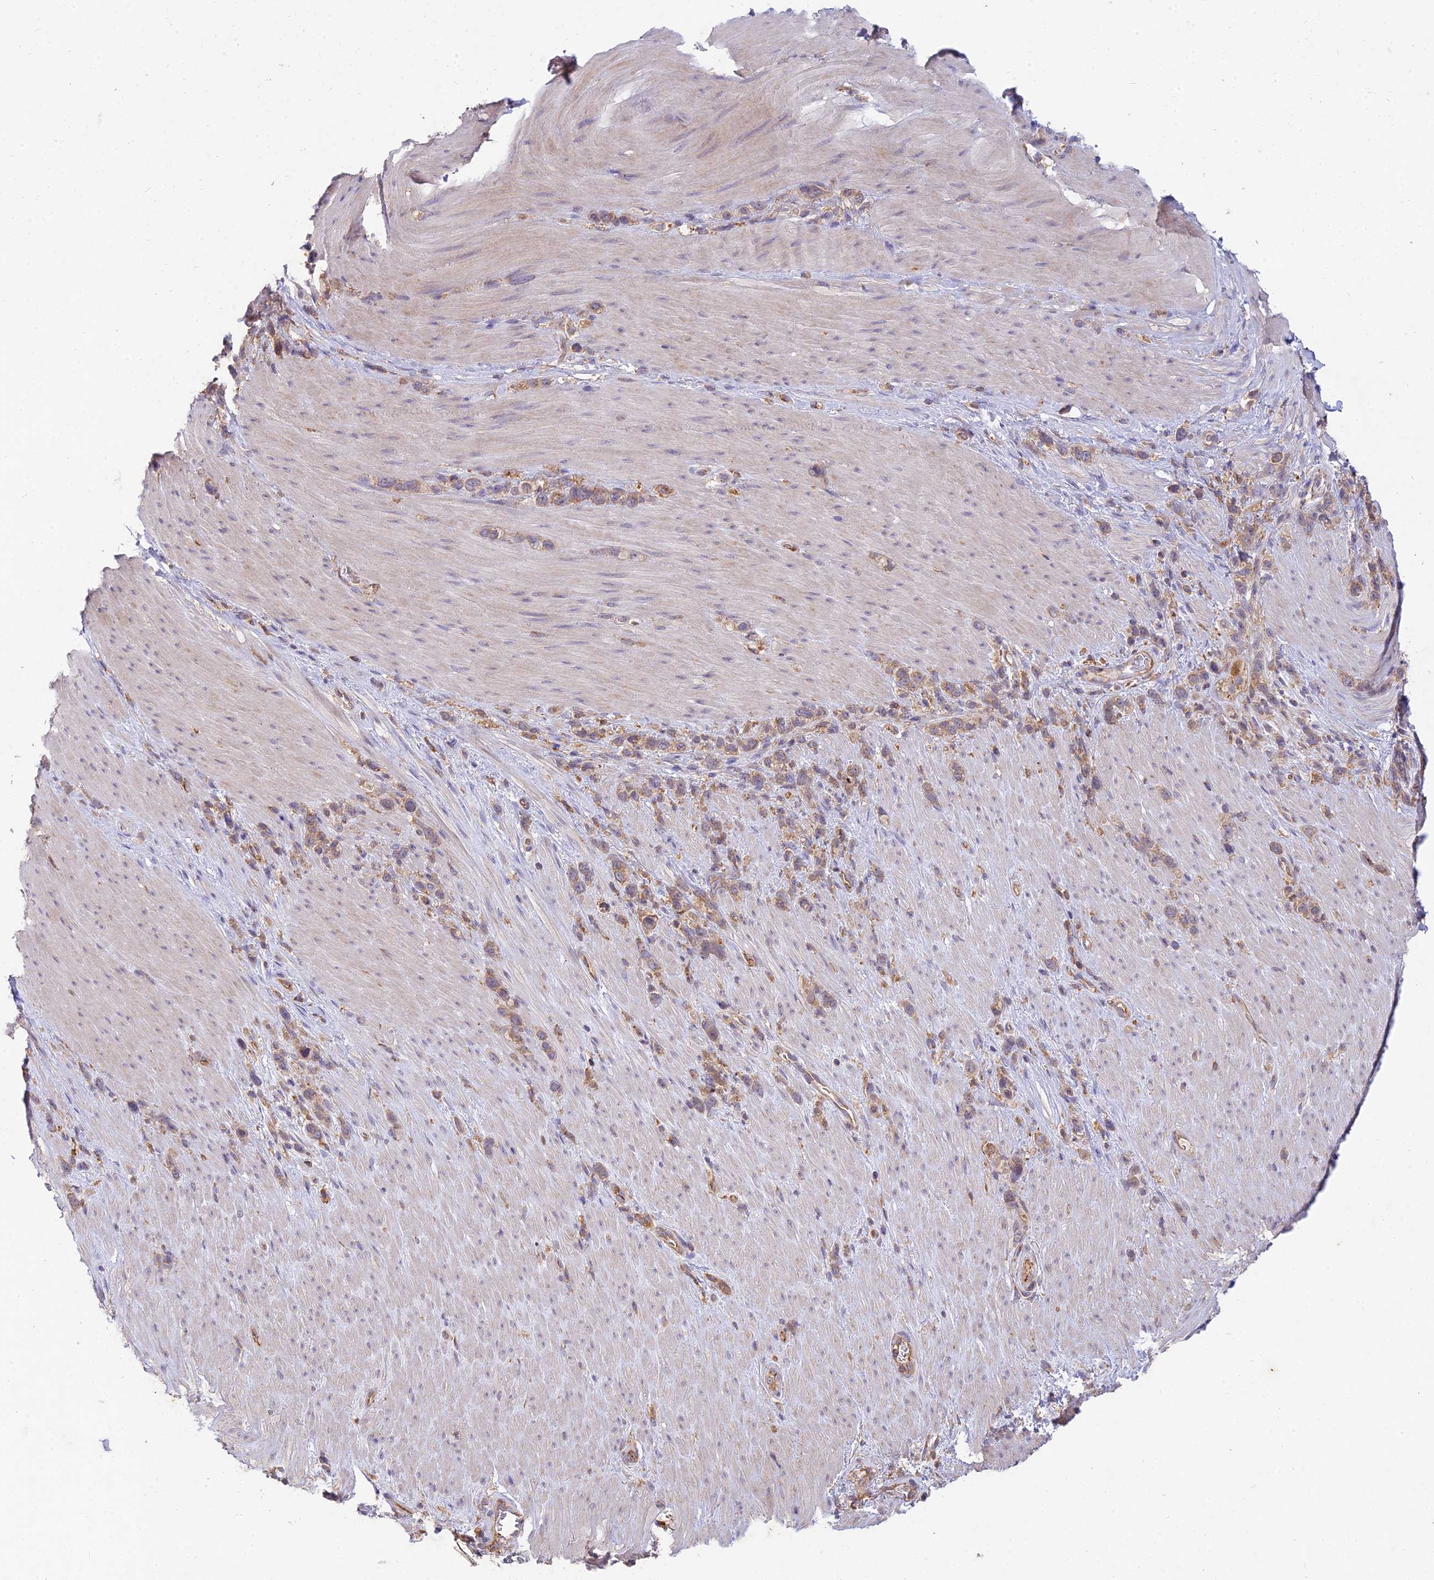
{"staining": {"intensity": "moderate", "quantity": ">75%", "location": "cytoplasmic/membranous"}, "tissue": "stomach cancer", "cell_type": "Tumor cells", "image_type": "cancer", "snomed": [{"axis": "morphology", "description": "Adenocarcinoma, NOS"}, {"axis": "topography", "description": "Stomach"}], "caption": "Adenocarcinoma (stomach) stained with immunohistochemistry (IHC) exhibits moderate cytoplasmic/membranous positivity in about >75% of tumor cells.", "gene": "NXNL2", "patient": {"sex": "female", "age": 65}}